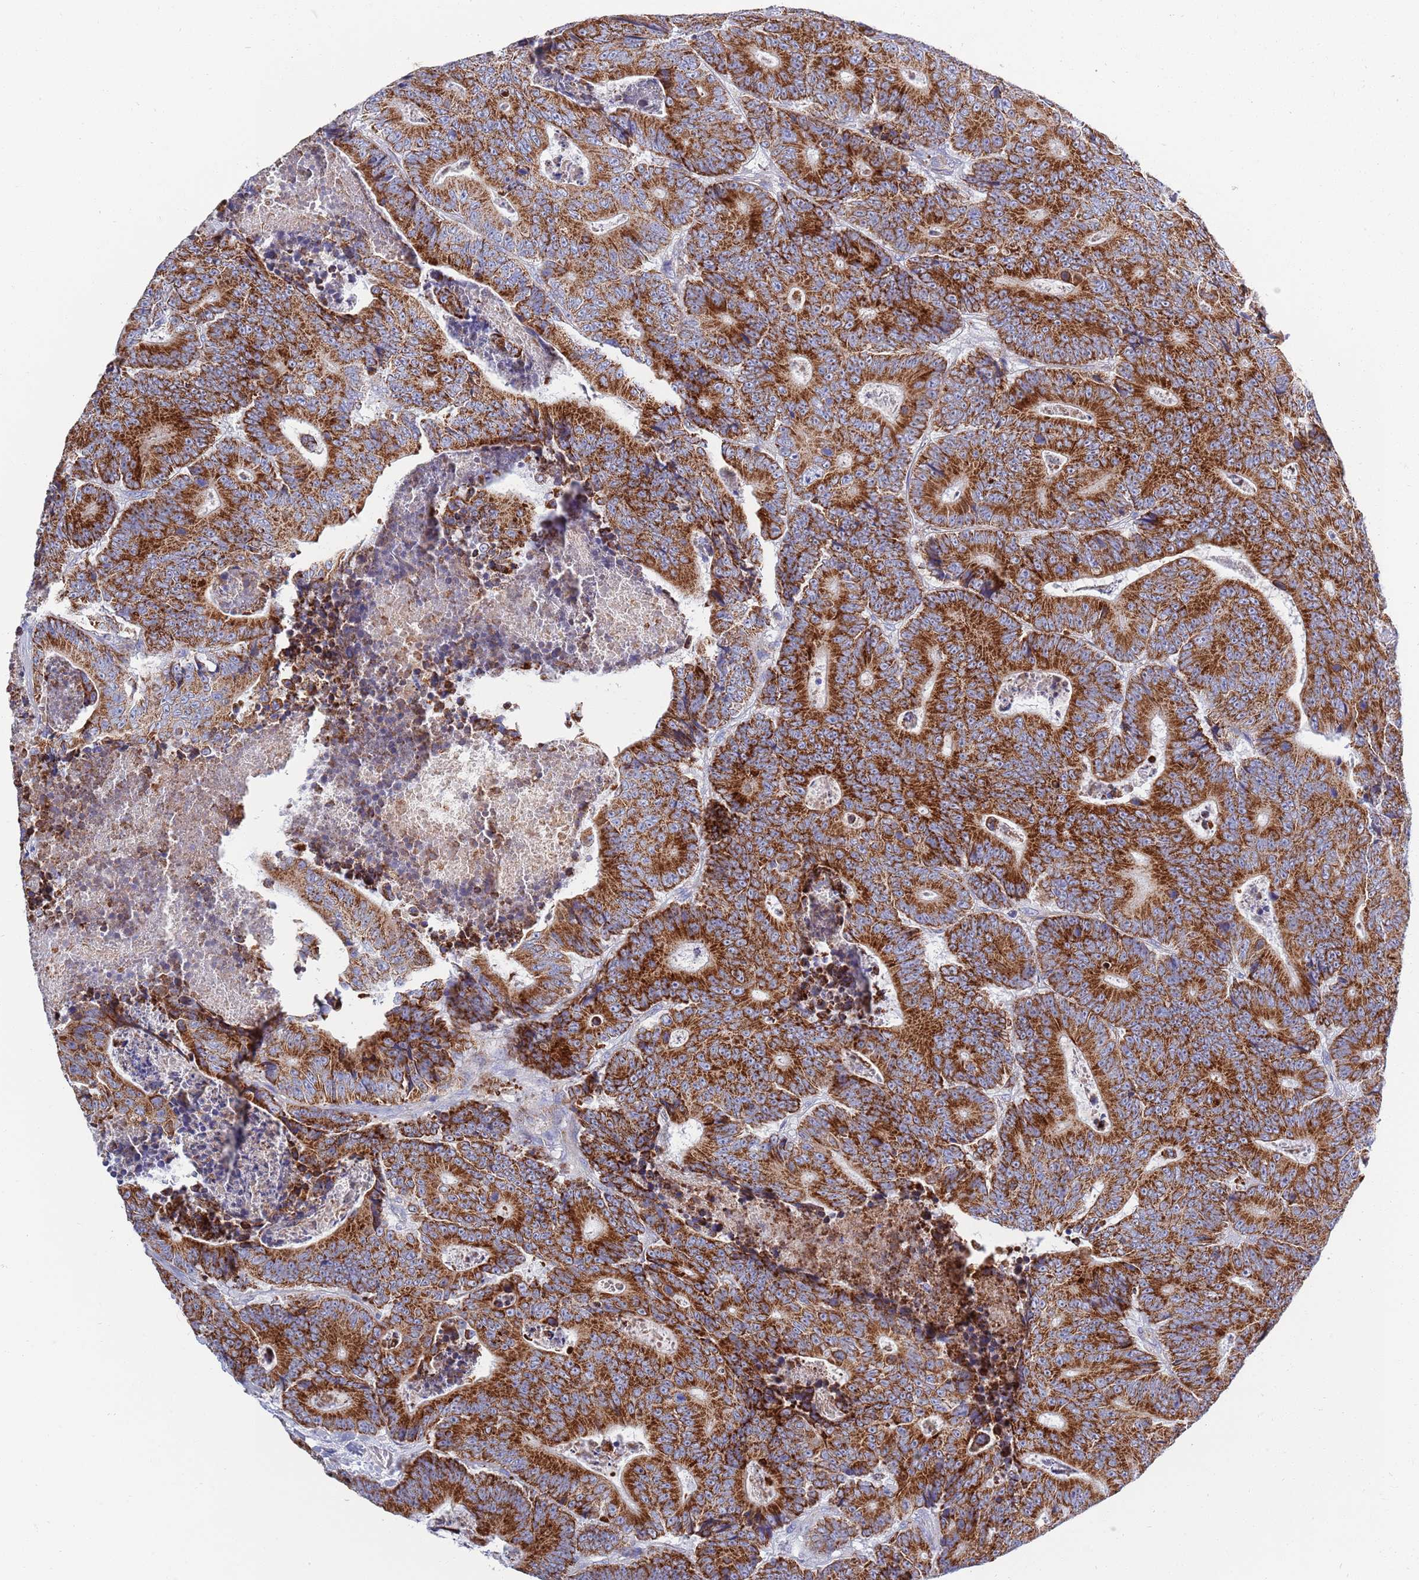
{"staining": {"intensity": "strong", "quantity": ">75%", "location": "cytoplasmic/membranous"}, "tissue": "colorectal cancer", "cell_type": "Tumor cells", "image_type": "cancer", "snomed": [{"axis": "morphology", "description": "Adenocarcinoma, NOS"}, {"axis": "topography", "description": "Colon"}], "caption": "High-magnification brightfield microscopy of colorectal cancer stained with DAB (3,3'-diaminobenzidine) (brown) and counterstained with hematoxylin (blue). tumor cells exhibit strong cytoplasmic/membranous expression is appreciated in approximately>75% of cells. (brown staining indicates protein expression, while blue staining denotes nuclei).", "gene": "EMC8", "patient": {"sex": "male", "age": 83}}